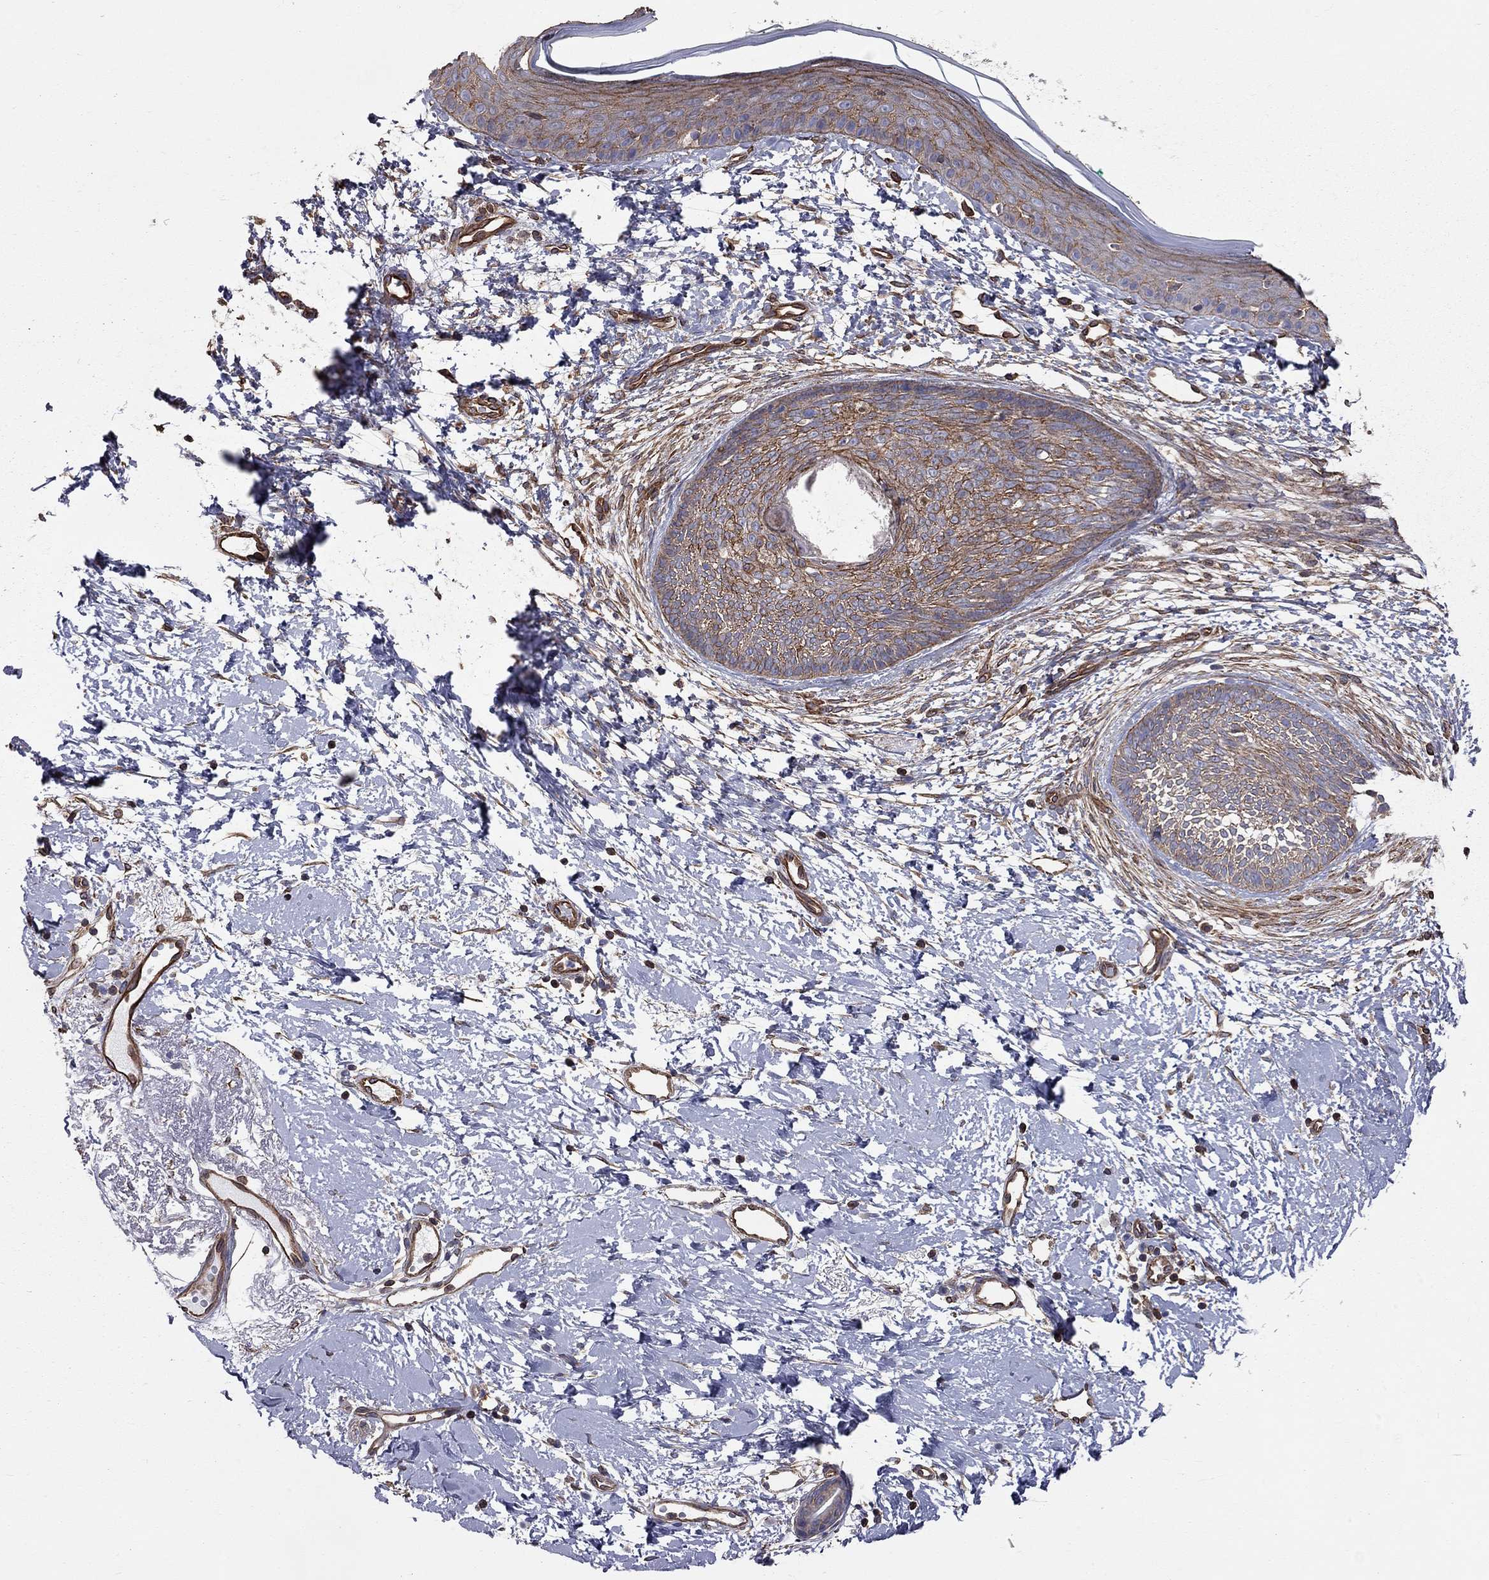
{"staining": {"intensity": "strong", "quantity": "<25%", "location": "cytoplasmic/membranous"}, "tissue": "skin cancer", "cell_type": "Tumor cells", "image_type": "cancer", "snomed": [{"axis": "morphology", "description": "Normal tissue, NOS"}, {"axis": "morphology", "description": "Basal cell carcinoma"}, {"axis": "topography", "description": "Skin"}], "caption": "Skin cancer (basal cell carcinoma) stained with DAB (3,3'-diaminobenzidine) IHC displays medium levels of strong cytoplasmic/membranous positivity in about <25% of tumor cells. (IHC, brightfield microscopy, high magnification).", "gene": "BICDL2", "patient": {"sex": "male", "age": 84}}